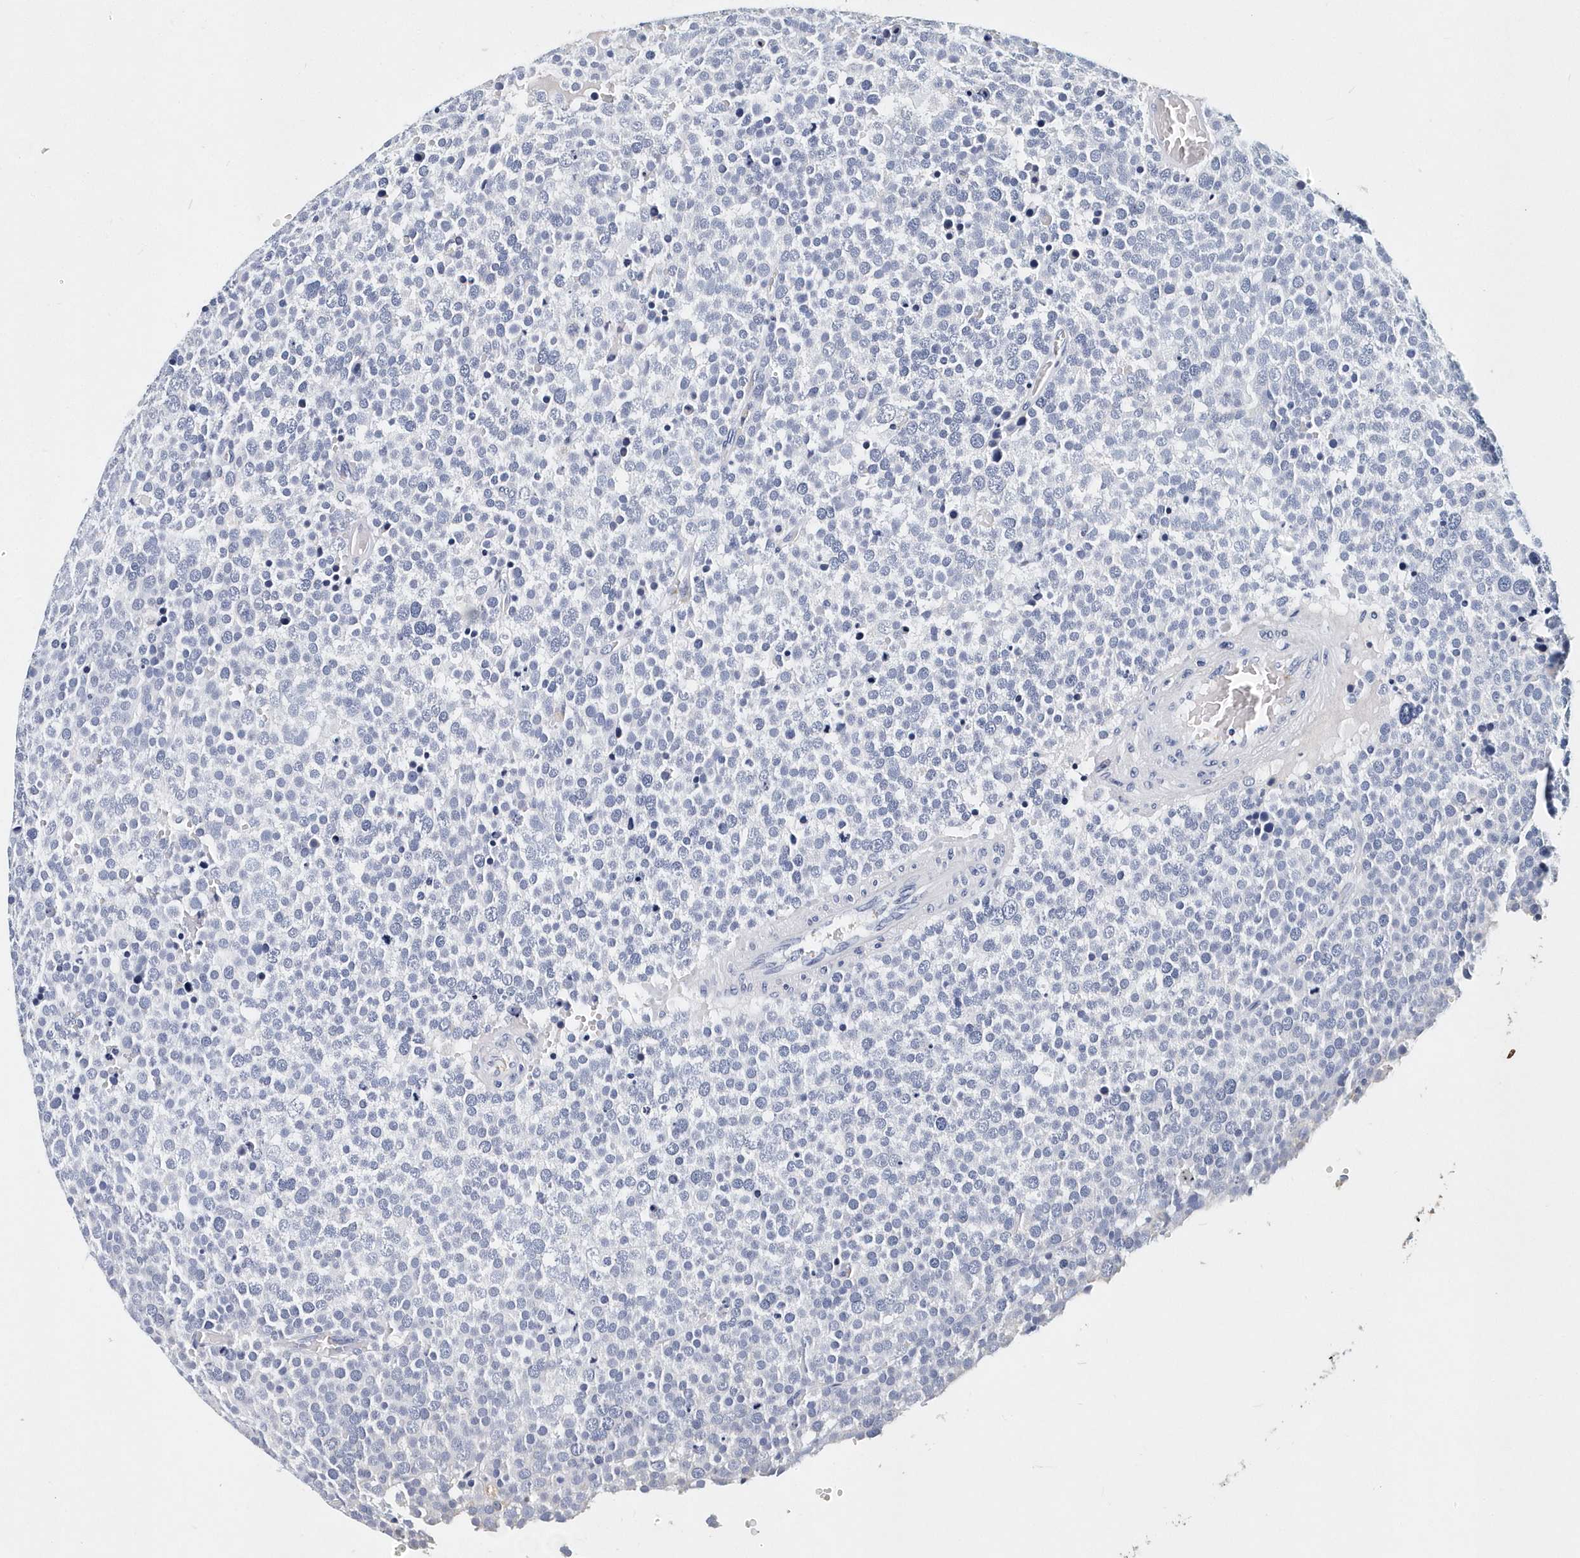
{"staining": {"intensity": "negative", "quantity": "none", "location": "none"}, "tissue": "testis cancer", "cell_type": "Tumor cells", "image_type": "cancer", "snomed": [{"axis": "morphology", "description": "Seminoma, NOS"}, {"axis": "topography", "description": "Testis"}], "caption": "A photomicrograph of testis cancer stained for a protein reveals no brown staining in tumor cells.", "gene": "ITGA2B", "patient": {"sex": "male", "age": 71}}